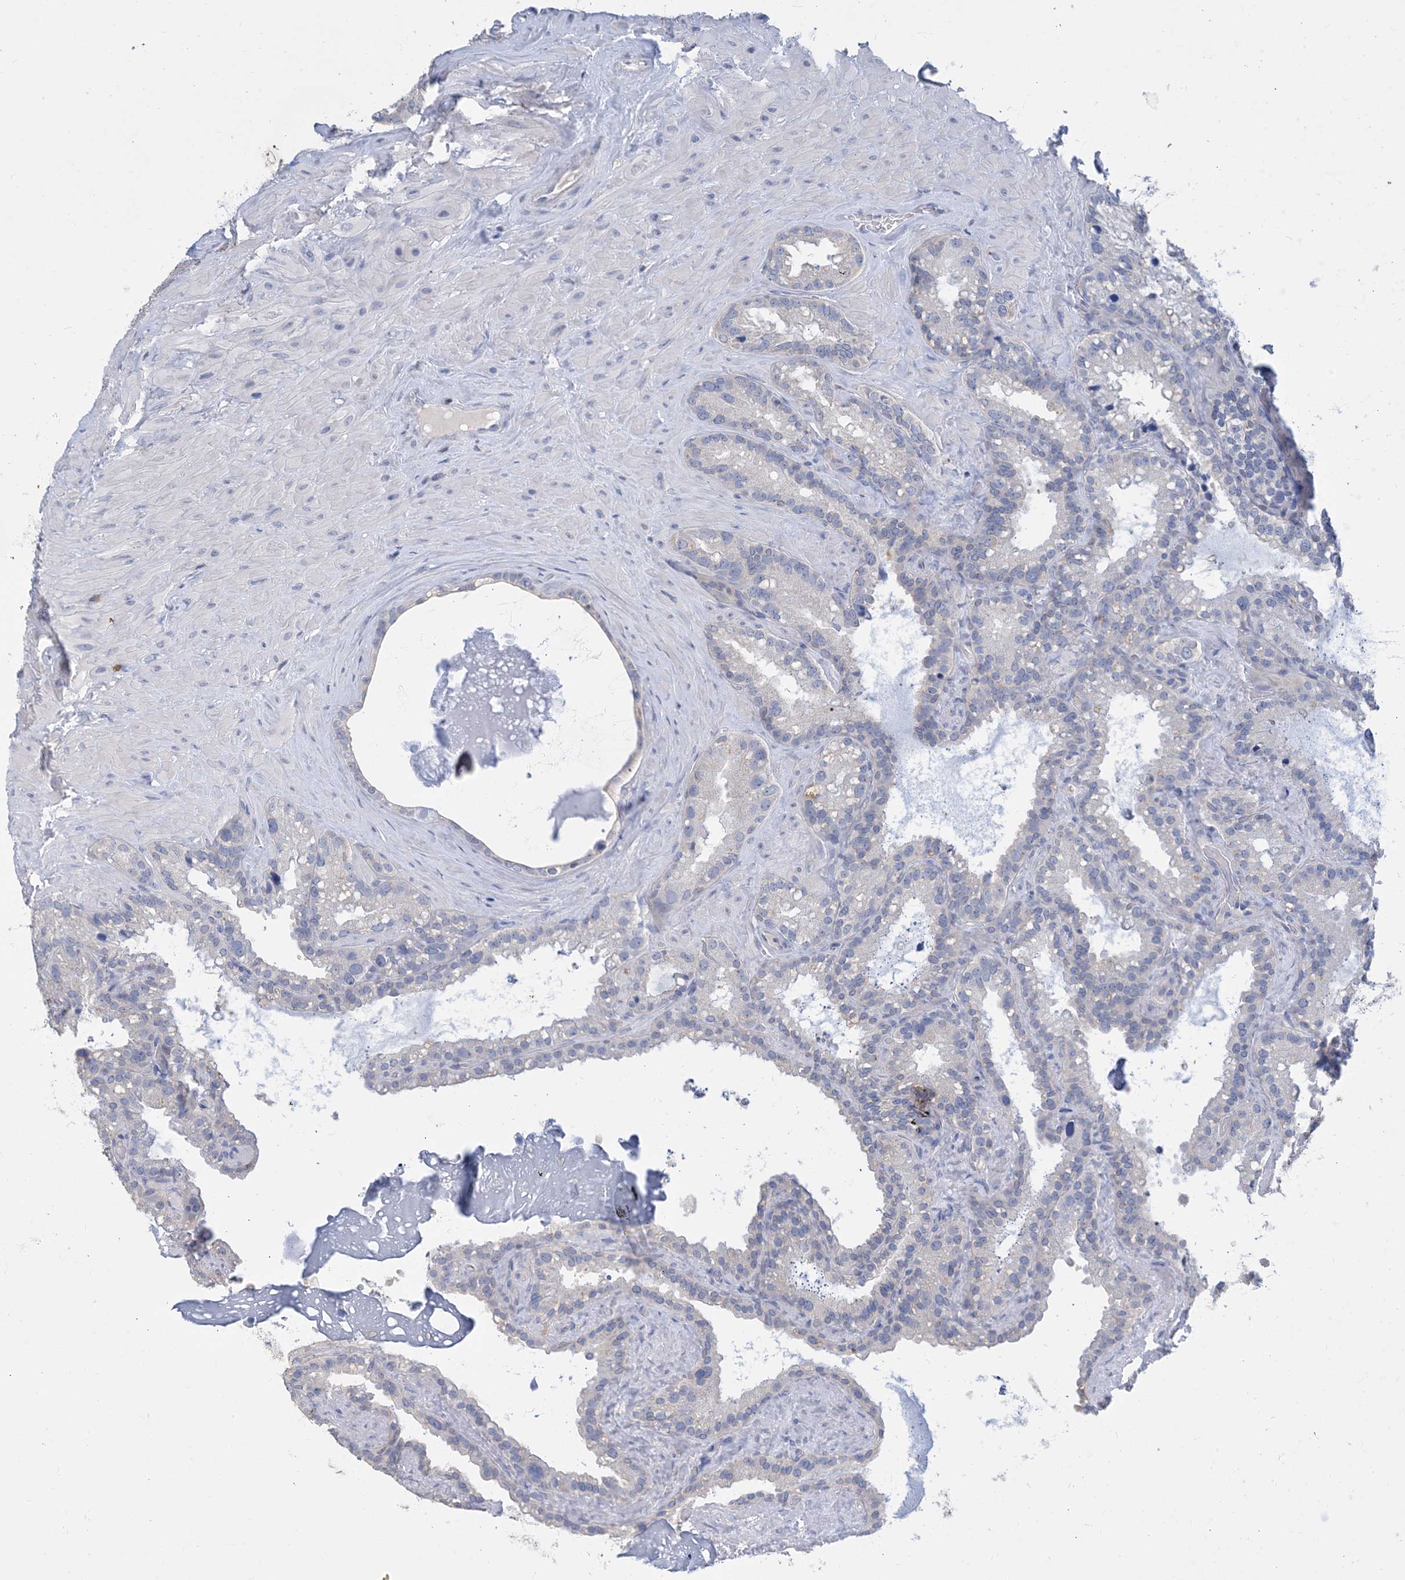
{"staining": {"intensity": "negative", "quantity": "none", "location": "none"}, "tissue": "seminal vesicle", "cell_type": "Glandular cells", "image_type": "normal", "snomed": [{"axis": "morphology", "description": "Normal tissue, NOS"}, {"axis": "topography", "description": "Prostate"}, {"axis": "topography", "description": "Seminal veicle"}], "caption": "IHC micrograph of normal seminal vesicle: human seminal vesicle stained with DAB (3,3'-diaminobenzidine) reveals no significant protein positivity in glandular cells. (IHC, brightfield microscopy, high magnification).", "gene": "KPRP", "patient": {"sex": "male", "age": 68}}